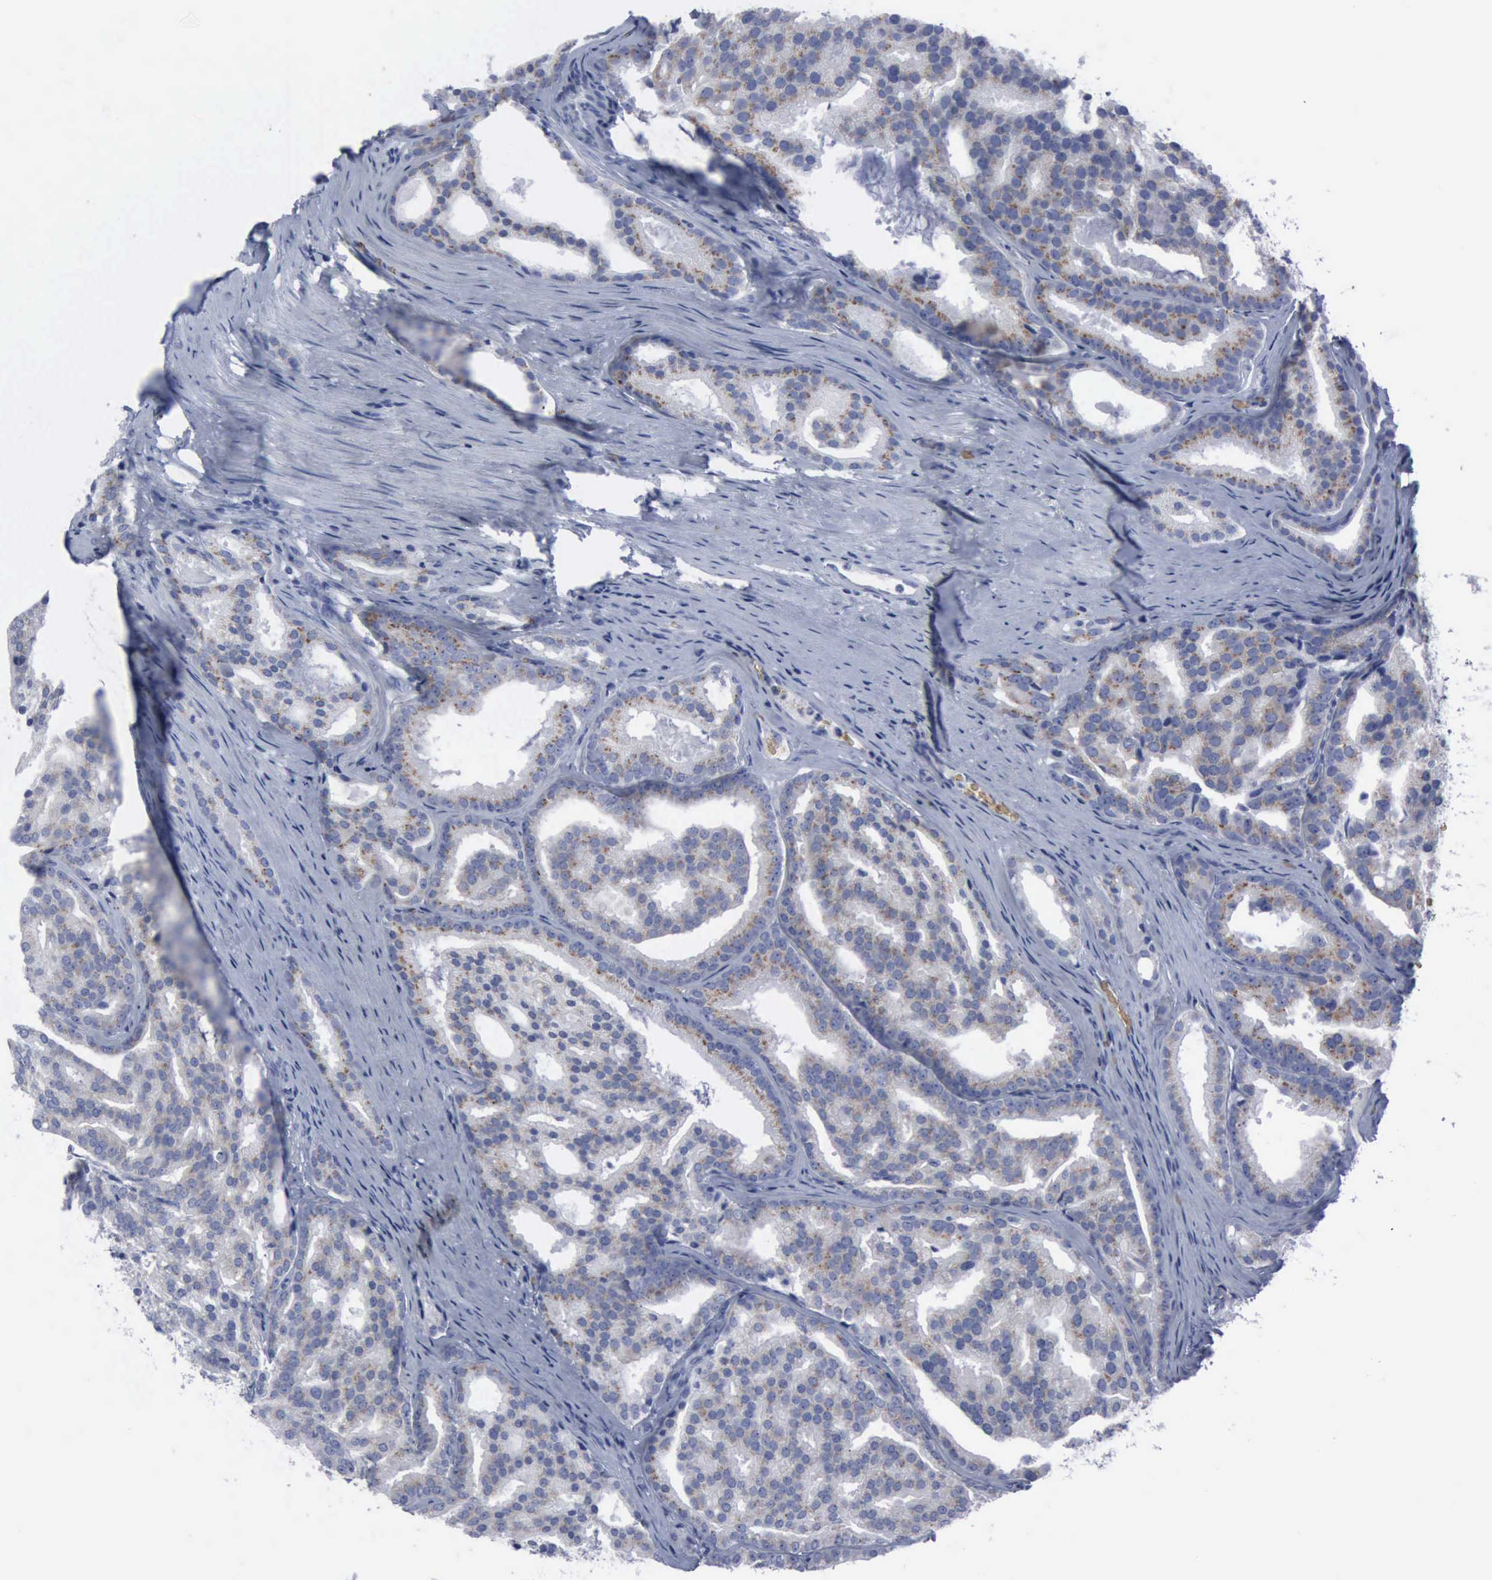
{"staining": {"intensity": "moderate", "quantity": "25%-75%", "location": "cytoplasmic/membranous"}, "tissue": "prostate cancer", "cell_type": "Tumor cells", "image_type": "cancer", "snomed": [{"axis": "morphology", "description": "Adenocarcinoma, High grade"}, {"axis": "topography", "description": "Prostate"}], "caption": "Tumor cells reveal moderate cytoplasmic/membranous positivity in approximately 25%-75% of cells in prostate cancer (adenocarcinoma (high-grade)).", "gene": "TGFB1", "patient": {"sex": "male", "age": 64}}